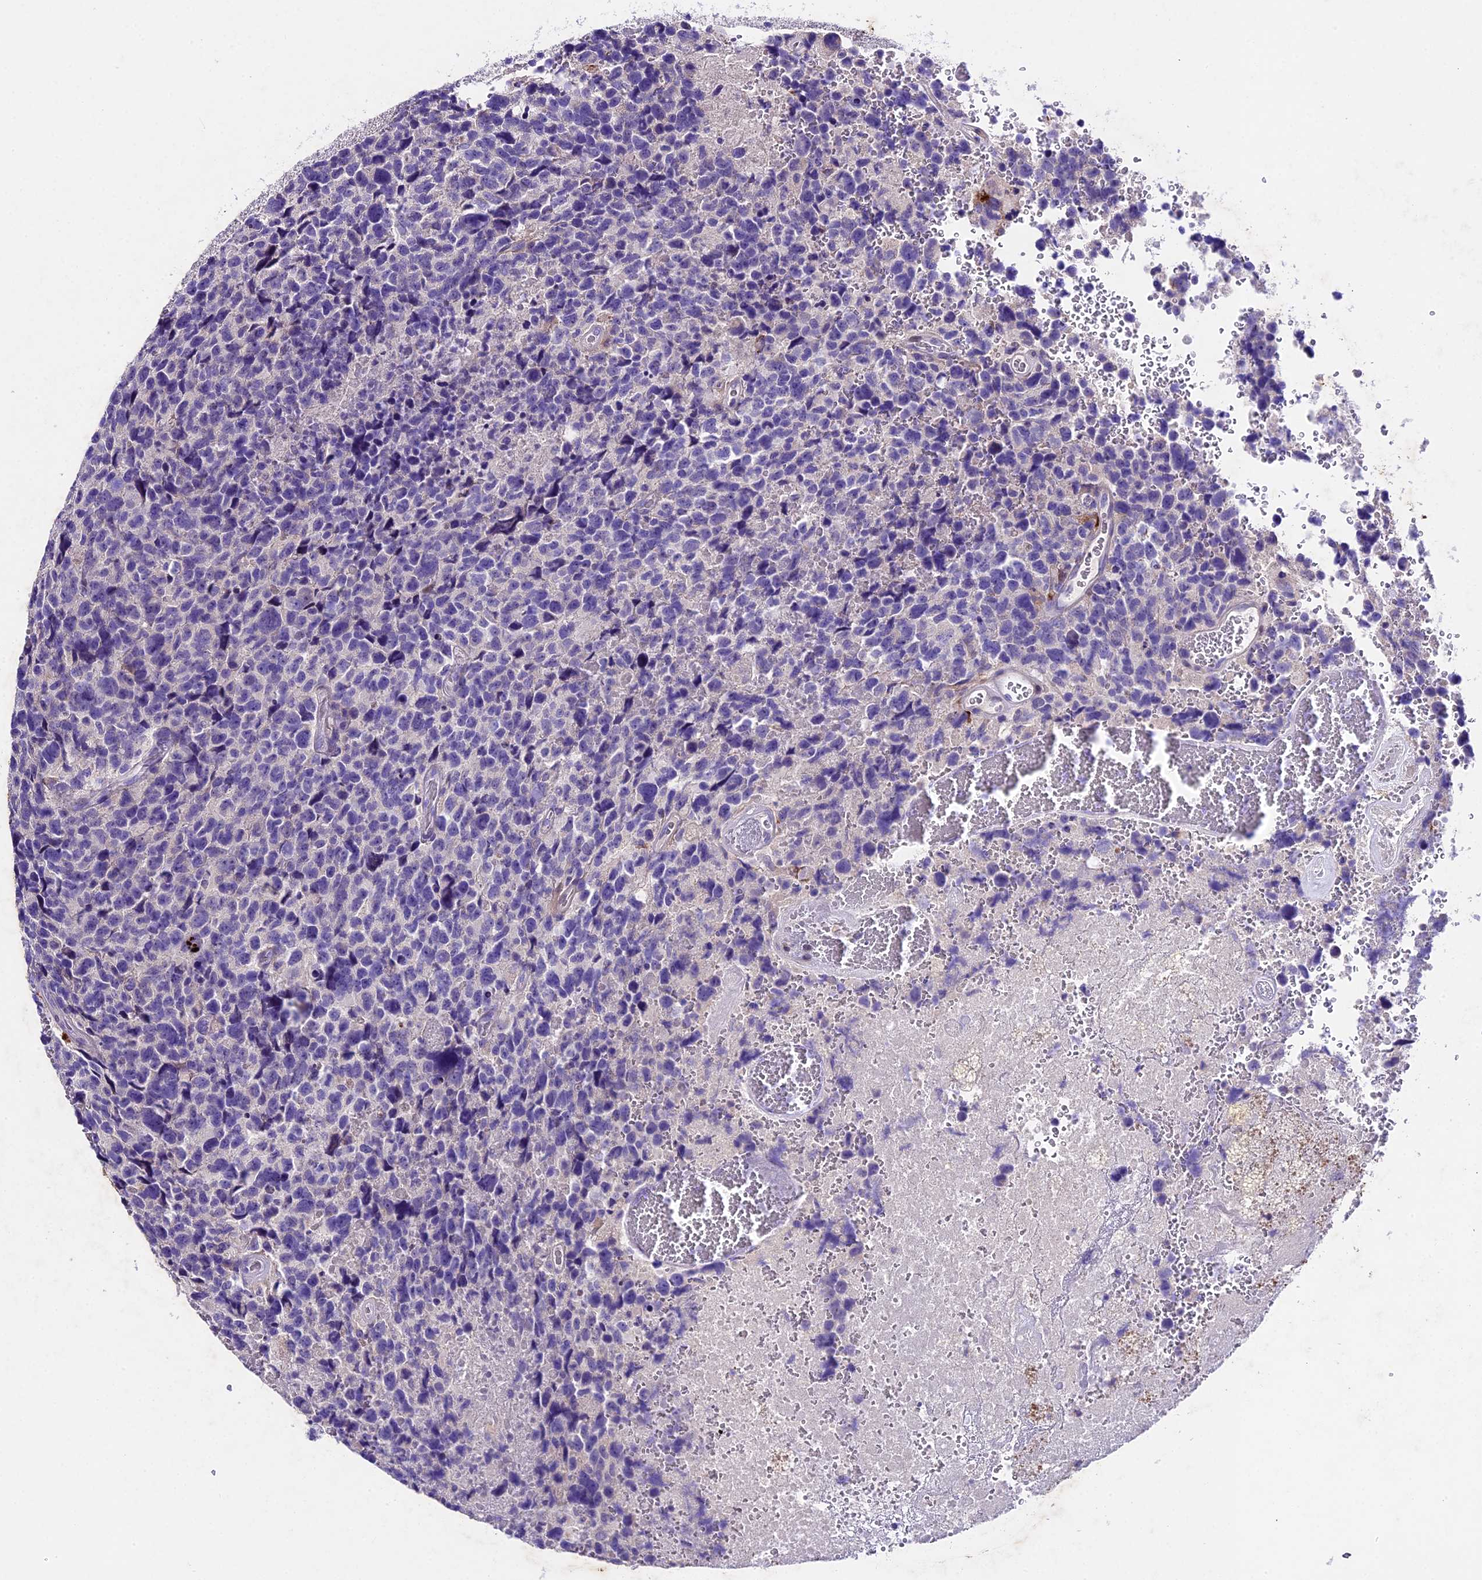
{"staining": {"intensity": "negative", "quantity": "none", "location": "none"}, "tissue": "glioma", "cell_type": "Tumor cells", "image_type": "cancer", "snomed": [{"axis": "morphology", "description": "Glioma, malignant, High grade"}, {"axis": "topography", "description": "Brain"}], "caption": "Human glioma stained for a protein using IHC exhibits no positivity in tumor cells.", "gene": "IFT140", "patient": {"sex": "male", "age": 69}}